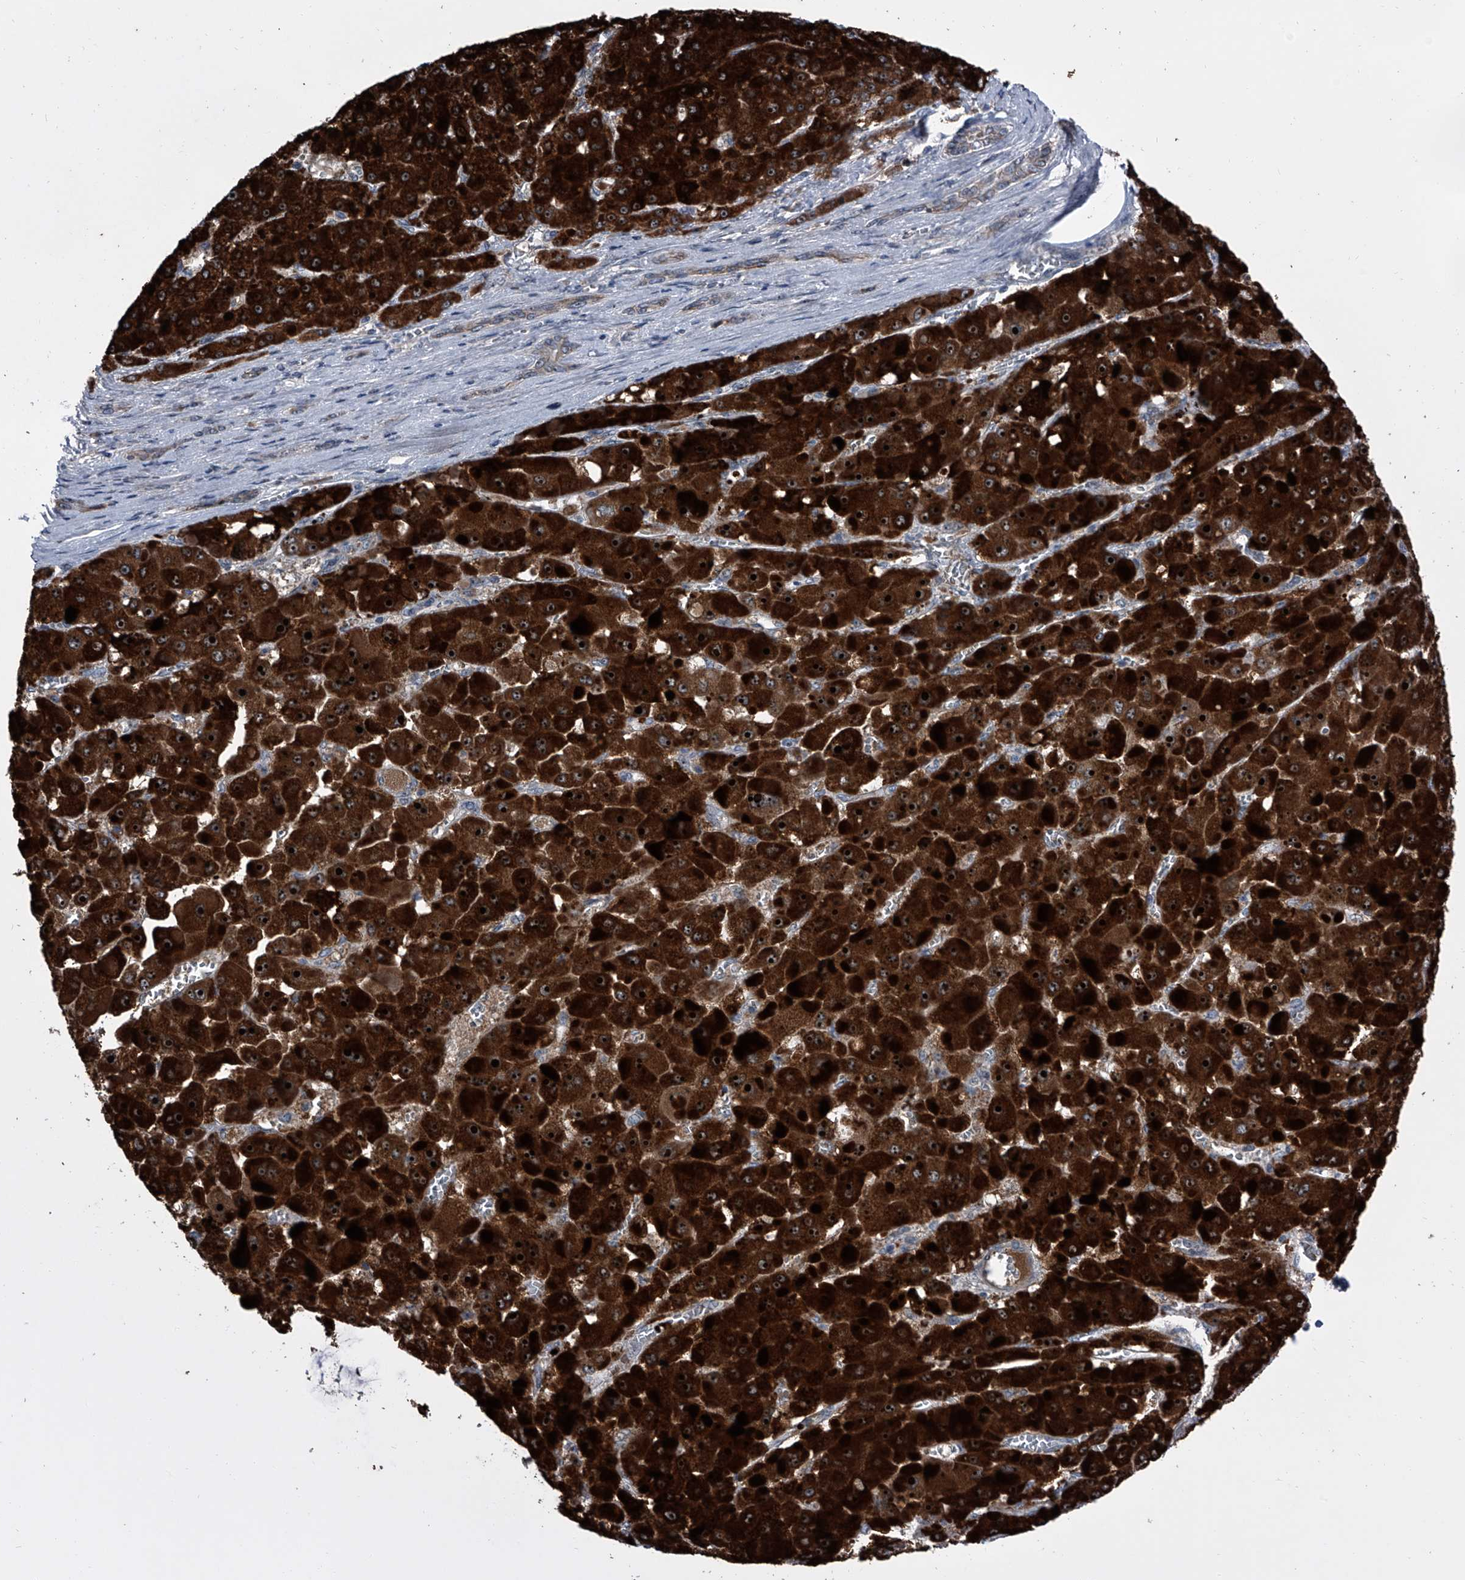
{"staining": {"intensity": "strong", "quantity": ">75%", "location": "cytoplasmic/membranous,nuclear"}, "tissue": "liver cancer", "cell_type": "Tumor cells", "image_type": "cancer", "snomed": [{"axis": "morphology", "description": "Carcinoma, Hepatocellular, NOS"}, {"axis": "topography", "description": "Liver"}], "caption": "Protein expression analysis of human liver cancer reveals strong cytoplasmic/membranous and nuclear expression in about >75% of tumor cells. Nuclei are stained in blue.", "gene": "CEP85L", "patient": {"sex": "female", "age": 73}}